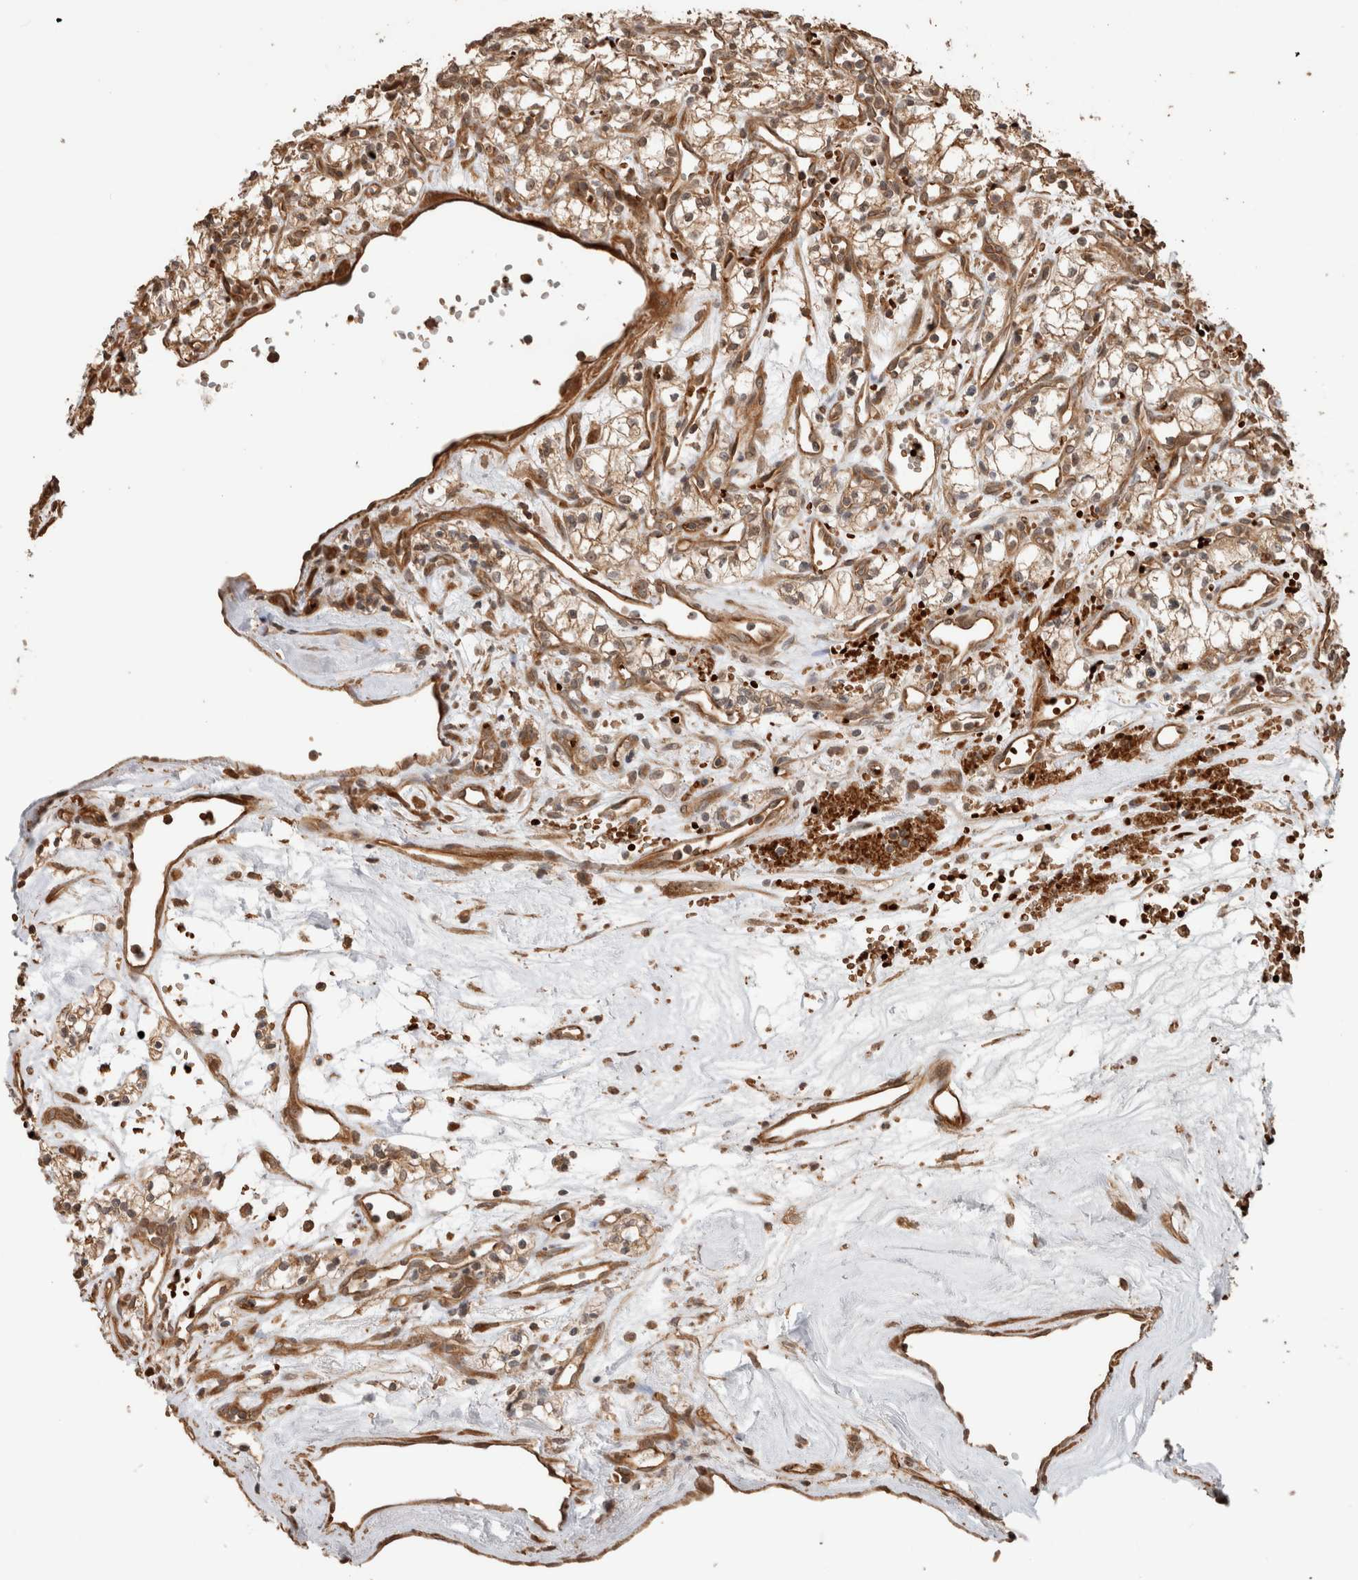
{"staining": {"intensity": "moderate", "quantity": ">75%", "location": "cytoplasmic/membranous"}, "tissue": "renal cancer", "cell_type": "Tumor cells", "image_type": "cancer", "snomed": [{"axis": "morphology", "description": "Adenocarcinoma, NOS"}, {"axis": "topography", "description": "Kidney"}], "caption": "Immunohistochemistry image of human adenocarcinoma (renal) stained for a protein (brown), which reveals medium levels of moderate cytoplasmic/membranous expression in about >75% of tumor cells.", "gene": "OTUD6B", "patient": {"sex": "male", "age": 59}}